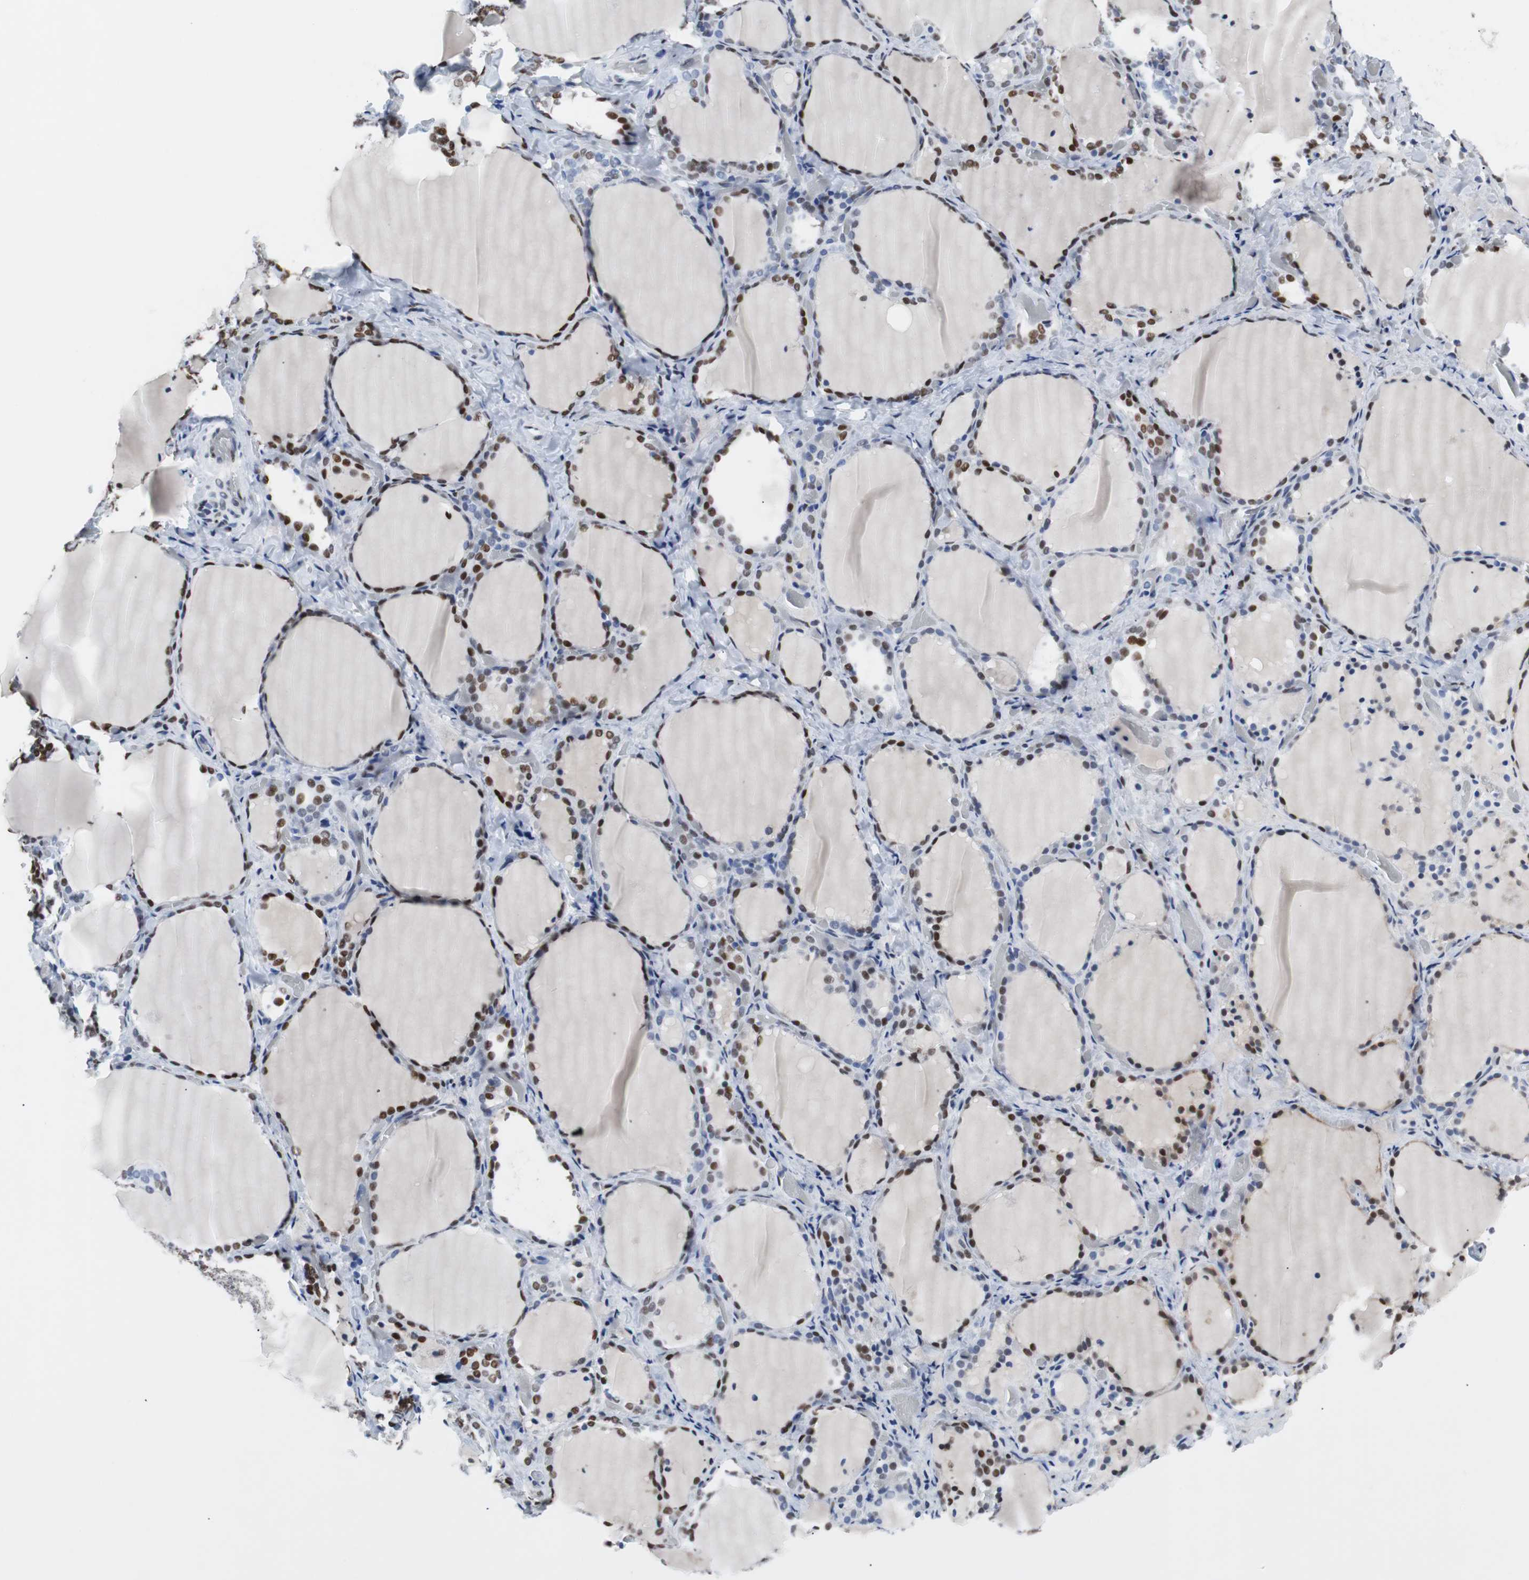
{"staining": {"intensity": "strong", "quantity": ">75%", "location": "nuclear"}, "tissue": "thyroid gland", "cell_type": "Glandular cells", "image_type": "normal", "snomed": [{"axis": "morphology", "description": "Normal tissue, NOS"}, {"axis": "morphology", "description": "Papillary adenocarcinoma, NOS"}, {"axis": "topography", "description": "Thyroid gland"}], "caption": "The image shows a brown stain indicating the presence of a protein in the nuclear of glandular cells in thyroid gland. (DAB (3,3'-diaminobenzidine) IHC with brightfield microscopy, high magnification).", "gene": "JUN", "patient": {"sex": "female", "age": 30}}